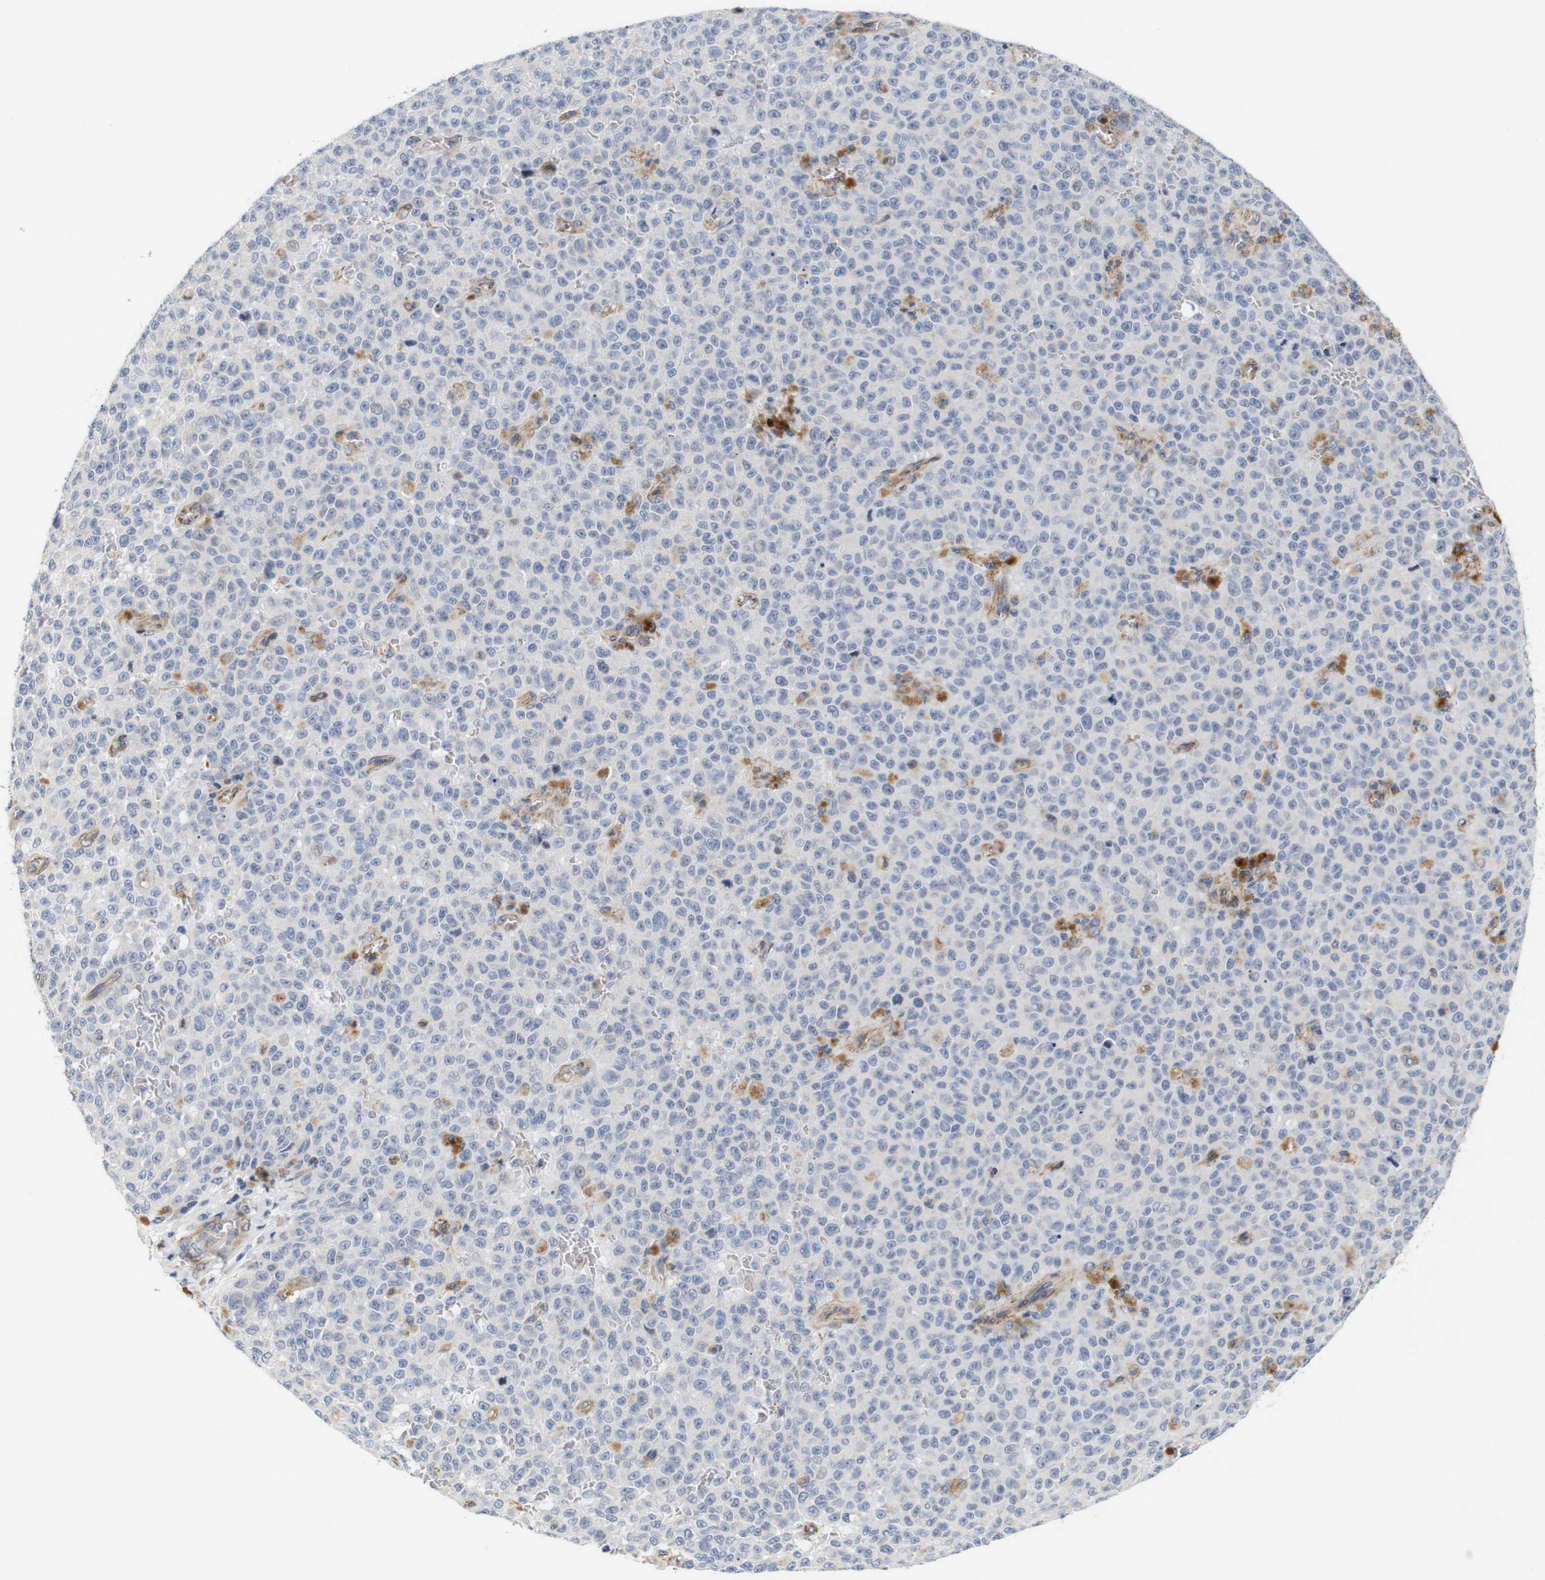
{"staining": {"intensity": "moderate", "quantity": "<25%", "location": "cytoplasmic/membranous"}, "tissue": "melanoma", "cell_type": "Tumor cells", "image_type": "cancer", "snomed": [{"axis": "morphology", "description": "Malignant melanoma, NOS"}, {"axis": "topography", "description": "Skin"}], "caption": "High-magnification brightfield microscopy of melanoma stained with DAB (brown) and counterstained with hematoxylin (blue). tumor cells exhibit moderate cytoplasmic/membranous staining is appreciated in about<25% of cells.", "gene": "CYB561", "patient": {"sex": "female", "age": 82}}